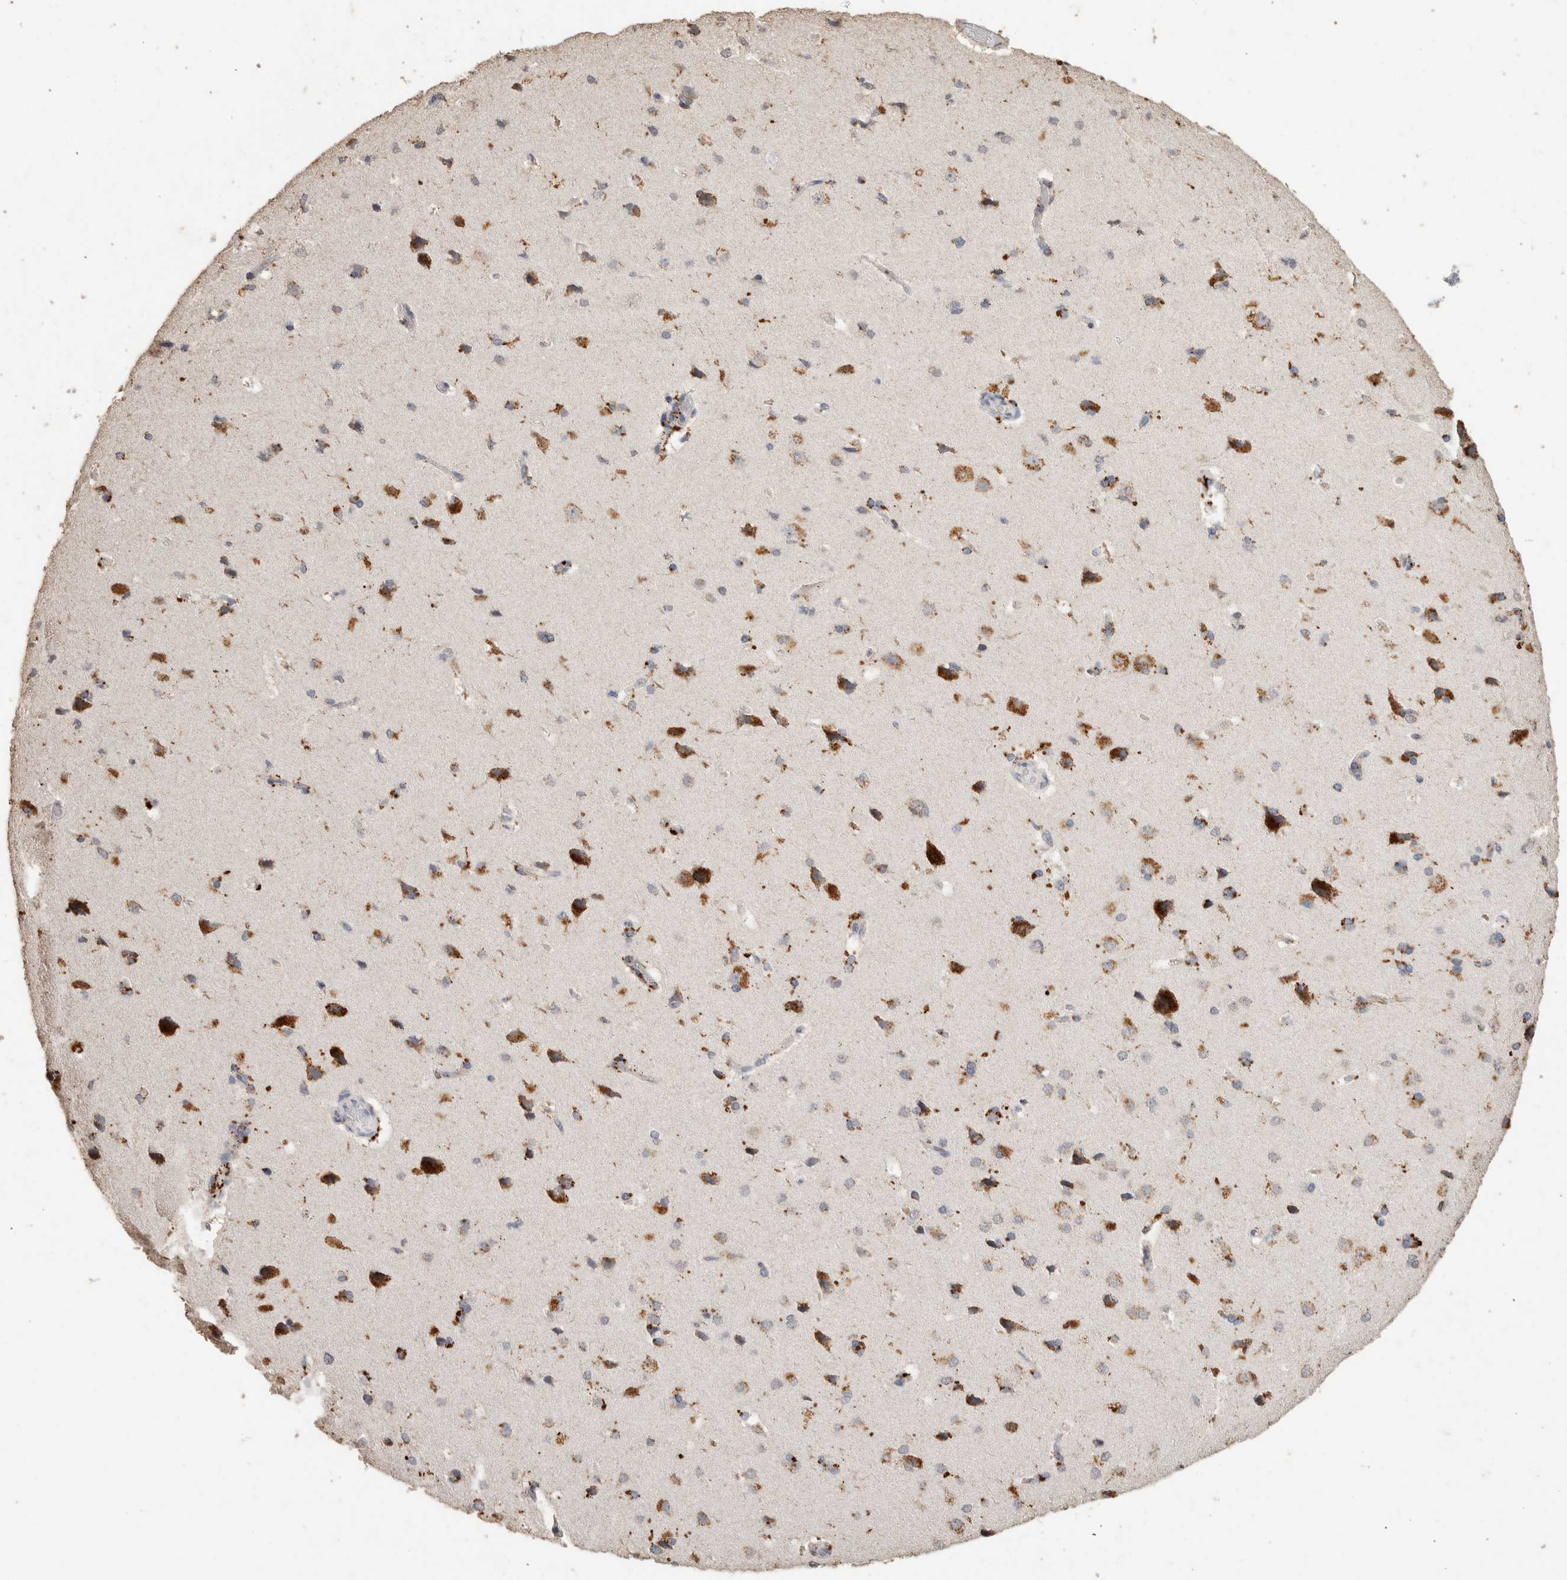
{"staining": {"intensity": "negative", "quantity": "none", "location": "none"}, "tissue": "cerebral cortex", "cell_type": "Endothelial cells", "image_type": "normal", "snomed": [{"axis": "morphology", "description": "Normal tissue, NOS"}, {"axis": "topography", "description": "Cerebral cortex"}], "caption": "Protein analysis of benign cerebral cortex demonstrates no significant staining in endothelial cells. The staining is performed using DAB brown chromogen with nuclei counter-stained in using hematoxylin.", "gene": "ARSA", "patient": {"sex": "male", "age": 62}}